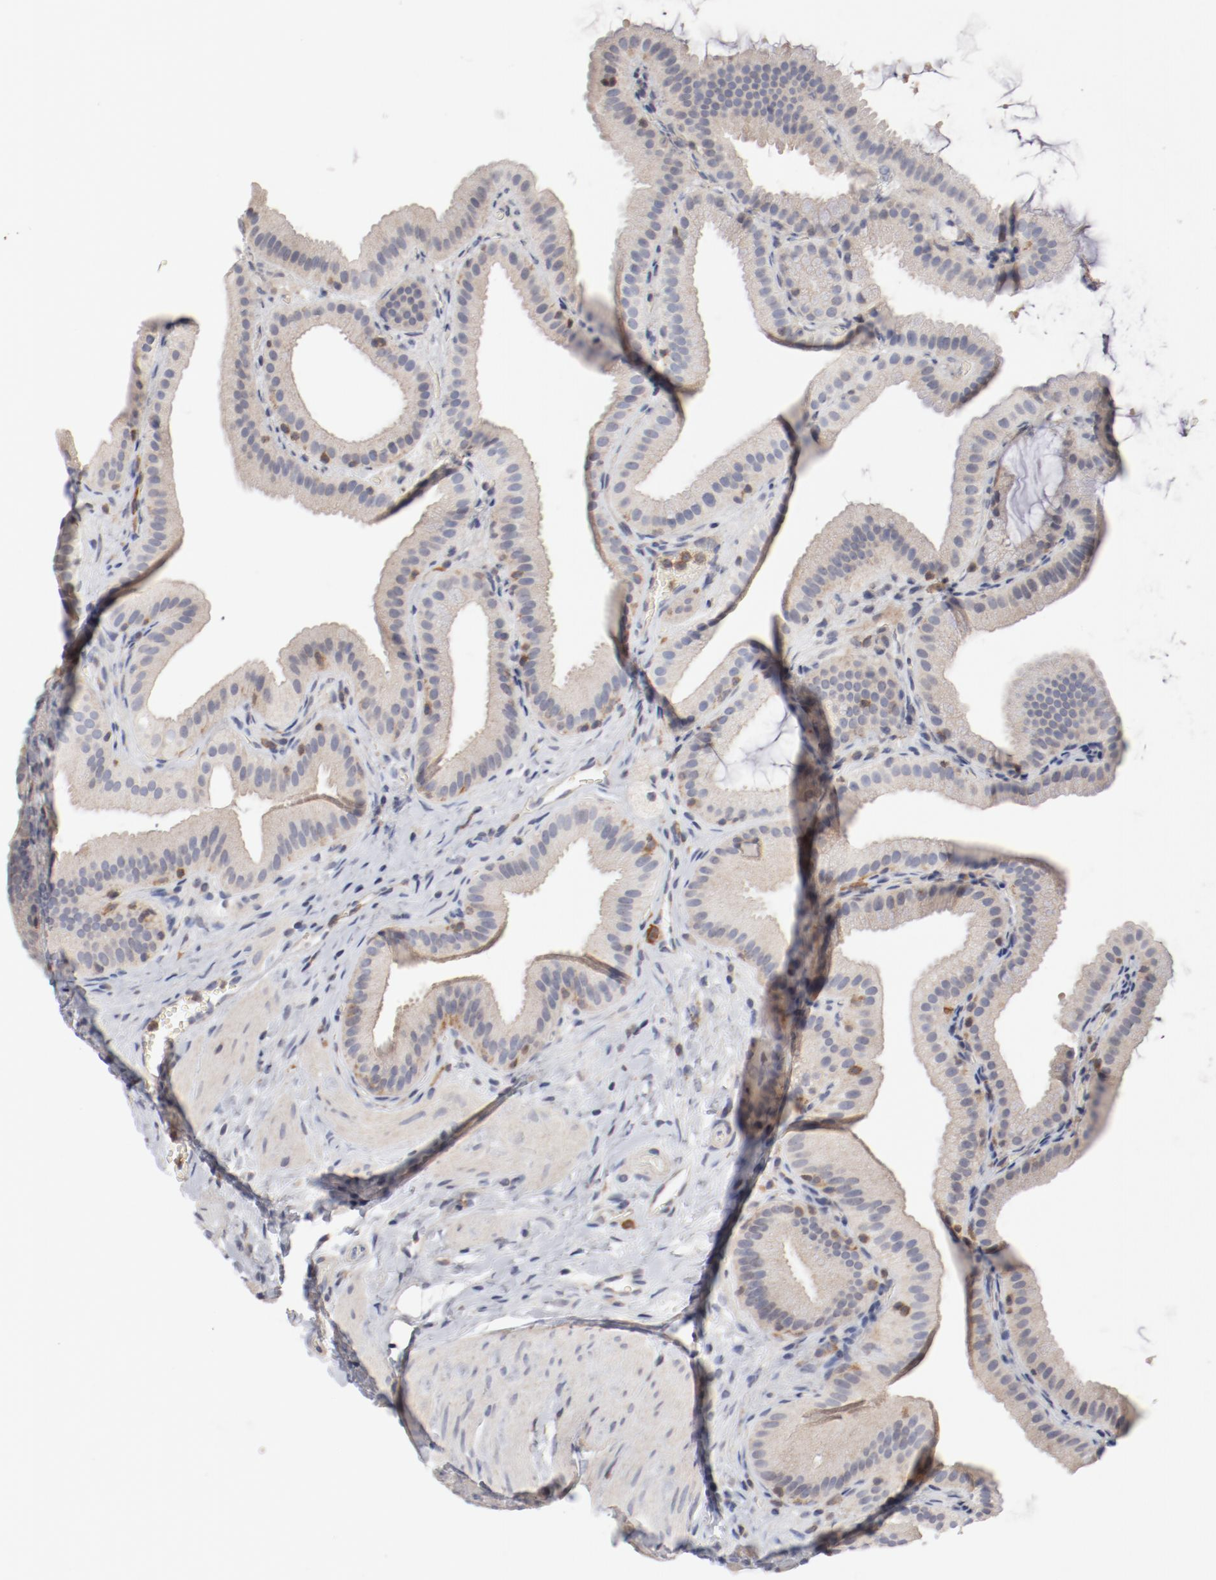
{"staining": {"intensity": "weak", "quantity": ">75%", "location": "cytoplasmic/membranous"}, "tissue": "gallbladder", "cell_type": "Glandular cells", "image_type": "normal", "snomed": [{"axis": "morphology", "description": "Normal tissue, NOS"}, {"axis": "topography", "description": "Gallbladder"}], "caption": "A brown stain highlights weak cytoplasmic/membranous positivity of a protein in glandular cells of unremarkable gallbladder. (DAB IHC, brown staining for protein, blue staining for nuclei).", "gene": "CBL", "patient": {"sex": "female", "age": 63}}